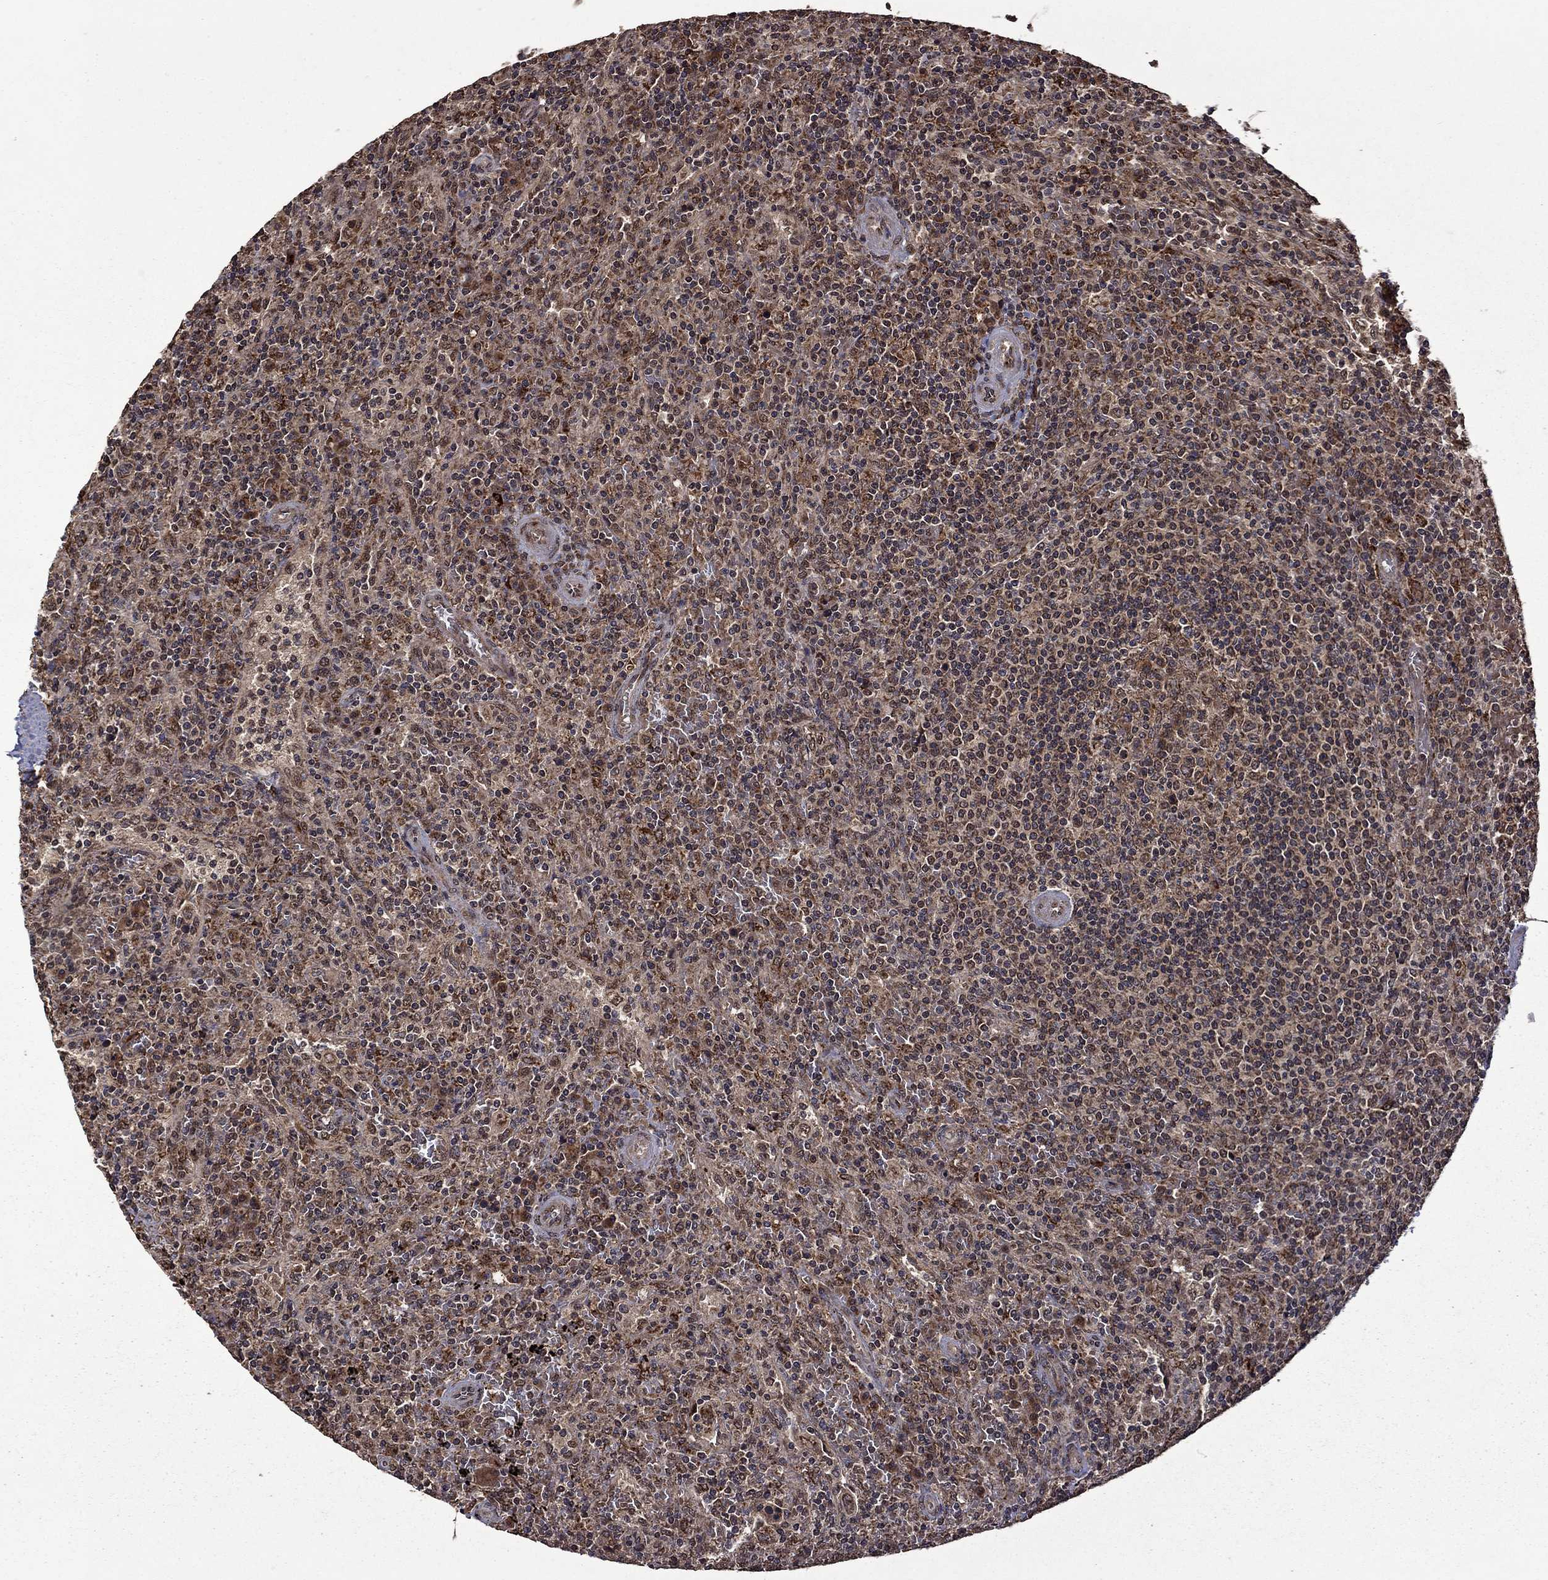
{"staining": {"intensity": "moderate", "quantity": "25%-75%", "location": "cytoplasmic/membranous"}, "tissue": "lymphoma", "cell_type": "Tumor cells", "image_type": "cancer", "snomed": [{"axis": "morphology", "description": "Malignant lymphoma, non-Hodgkin's type, Low grade"}, {"axis": "topography", "description": "Spleen"}], "caption": "IHC histopathology image of low-grade malignant lymphoma, non-Hodgkin's type stained for a protein (brown), which demonstrates medium levels of moderate cytoplasmic/membranous positivity in about 25%-75% of tumor cells.", "gene": "ITM2B", "patient": {"sex": "male", "age": 62}}